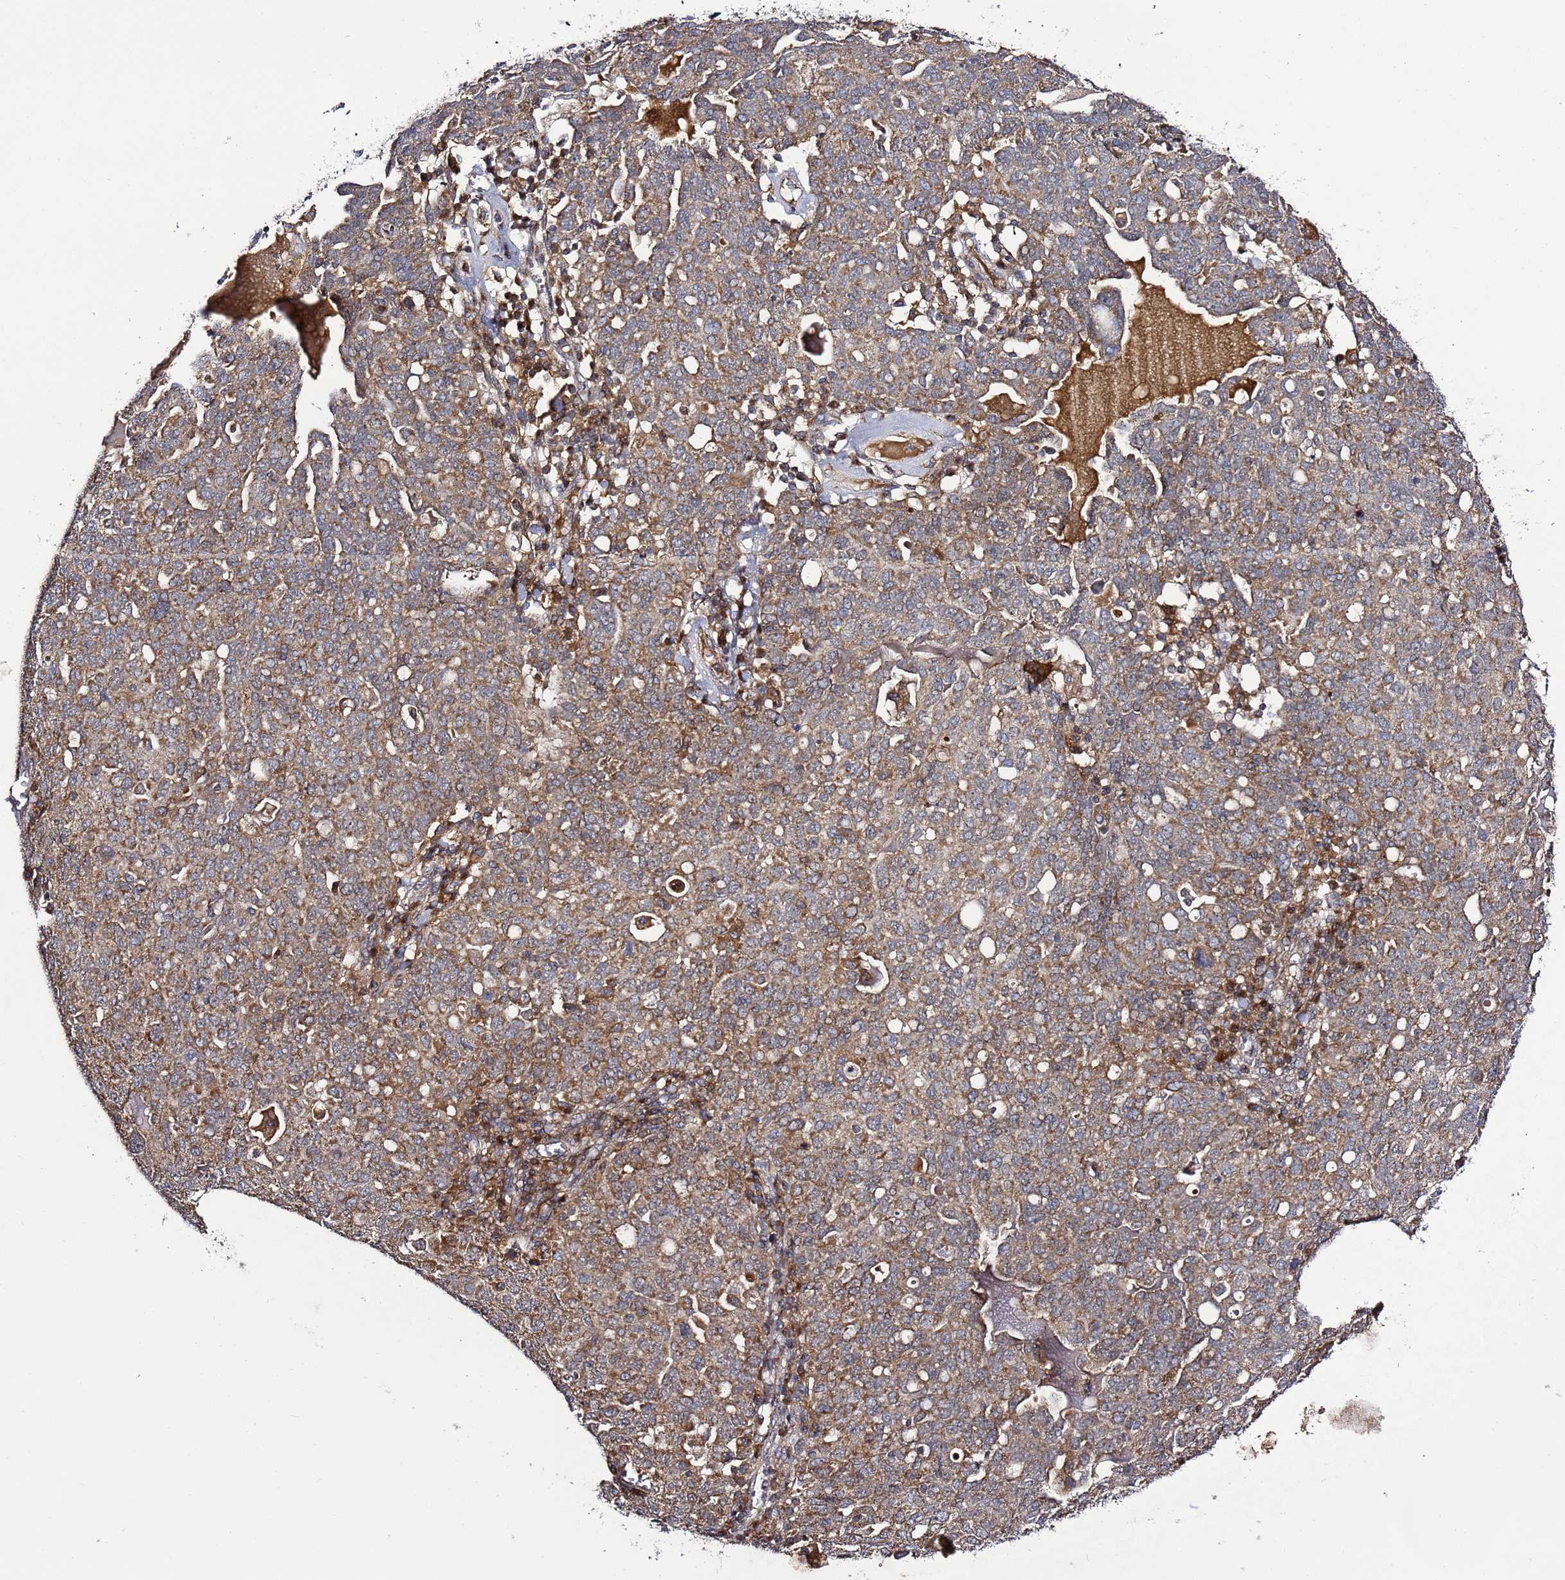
{"staining": {"intensity": "moderate", "quantity": ">75%", "location": "cytoplasmic/membranous"}, "tissue": "ovarian cancer", "cell_type": "Tumor cells", "image_type": "cancer", "snomed": [{"axis": "morphology", "description": "Carcinoma, endometroid"}, {"axis": "topography", "description": "Ovary"}], "caption": "High-magnification brightfield microscopy of ovarian cancer (endometroid carcinoma) stained with DAB (3,3'-diaminobenzidine) (brown) and counterstained with hematoxylin (blue). tumor cells exhibit moderate cytoplasmic/membranous expression is seen in about>75% of cells.", "gene": "TMEM176B", "patient": {"sex": "female", "age": 62}}